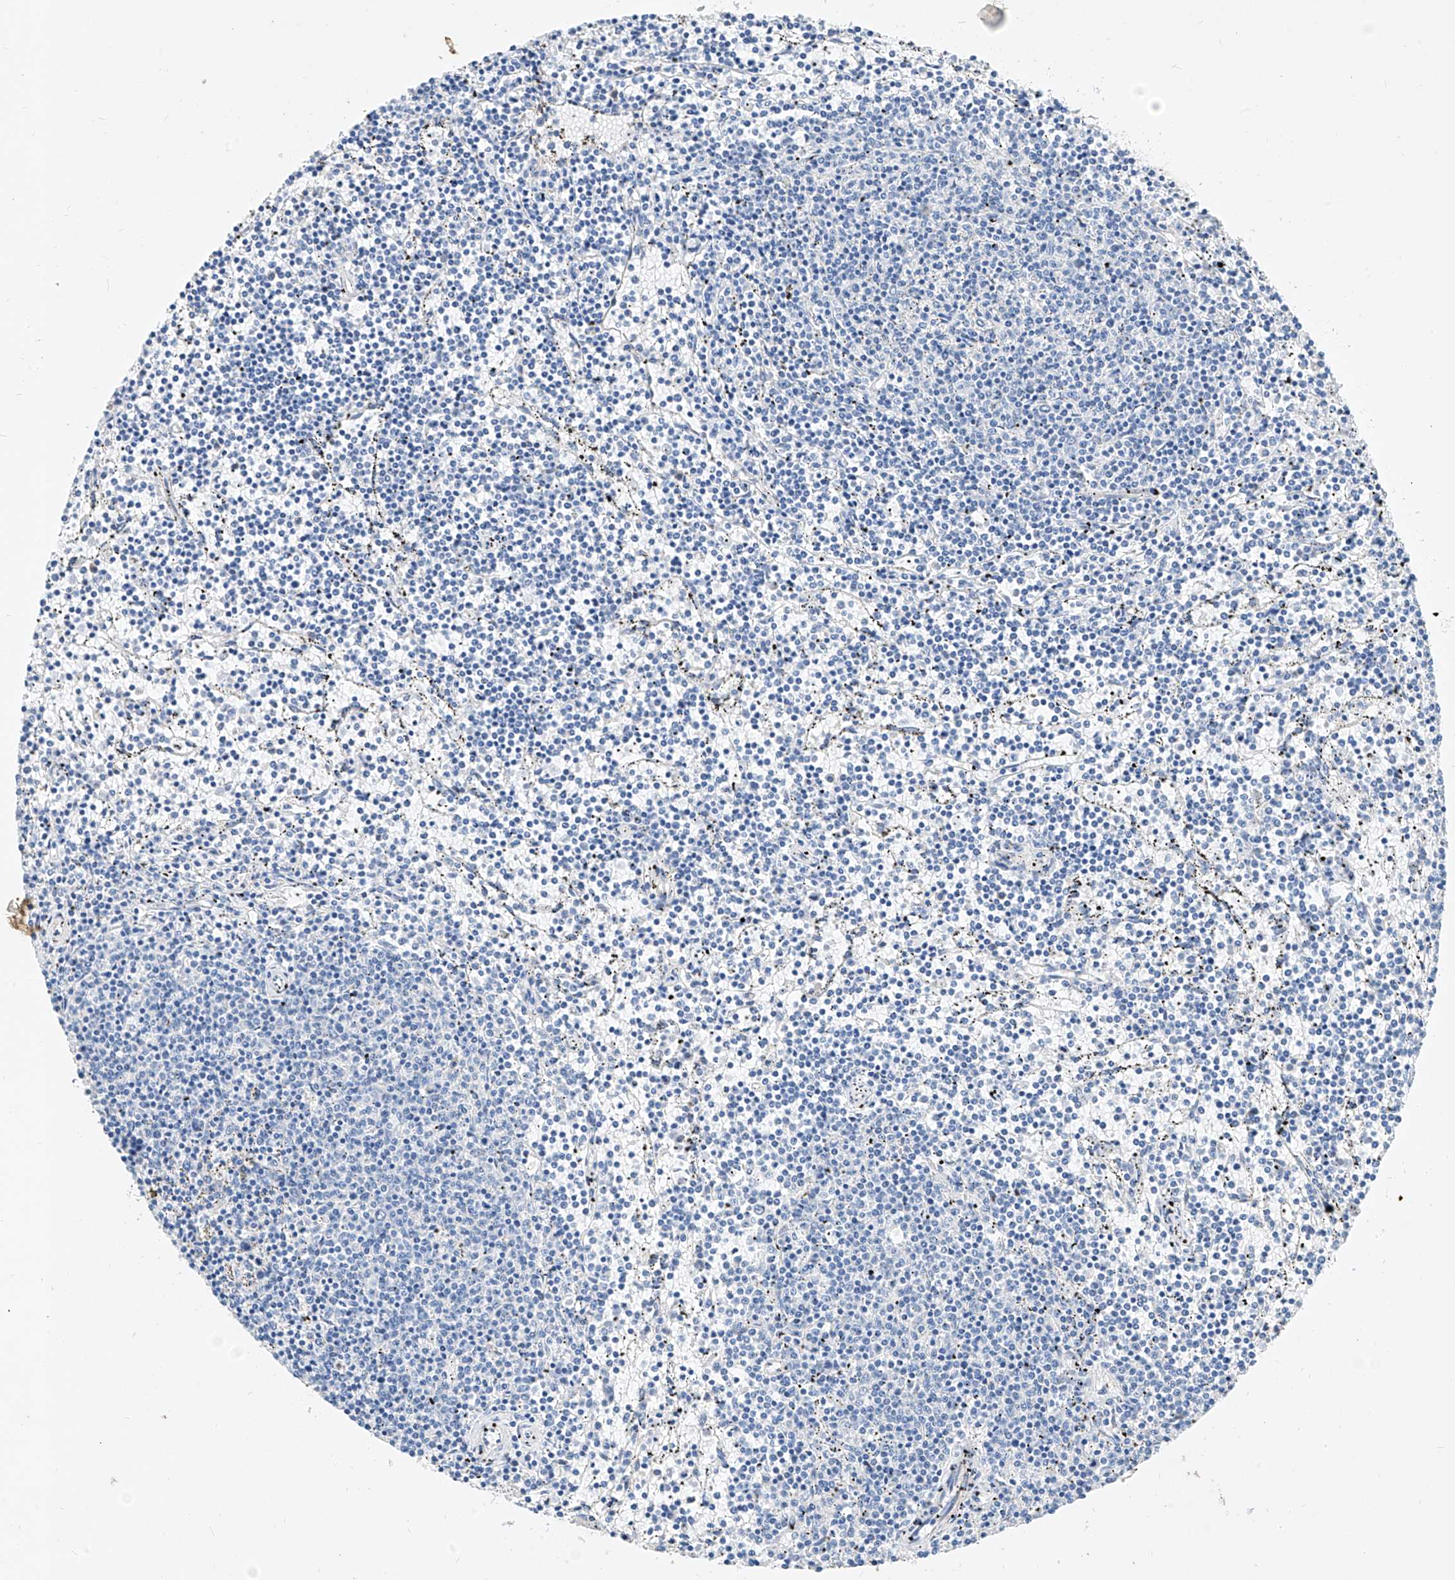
{"staining": {"intensity": "negative", "quantity": "none", "location": "none"}, "tissue": "lymphoma", "cell_type": "Tumor cells", "image_type": "cancer", "snomed": [{"axis": "morphology", "description": "Malignant lymphoma, non-Hodgkin's type, Low grade"}, {"axis": "topography", "description": "Spleen"}], "caption": "A histopathology image of human low-grade malignant lymphoma, non-Hodgkin's type is negative for staining in tumor cells.", "gene": "SCGB2A1", "patient": {"sex": "female", "age": 50}}